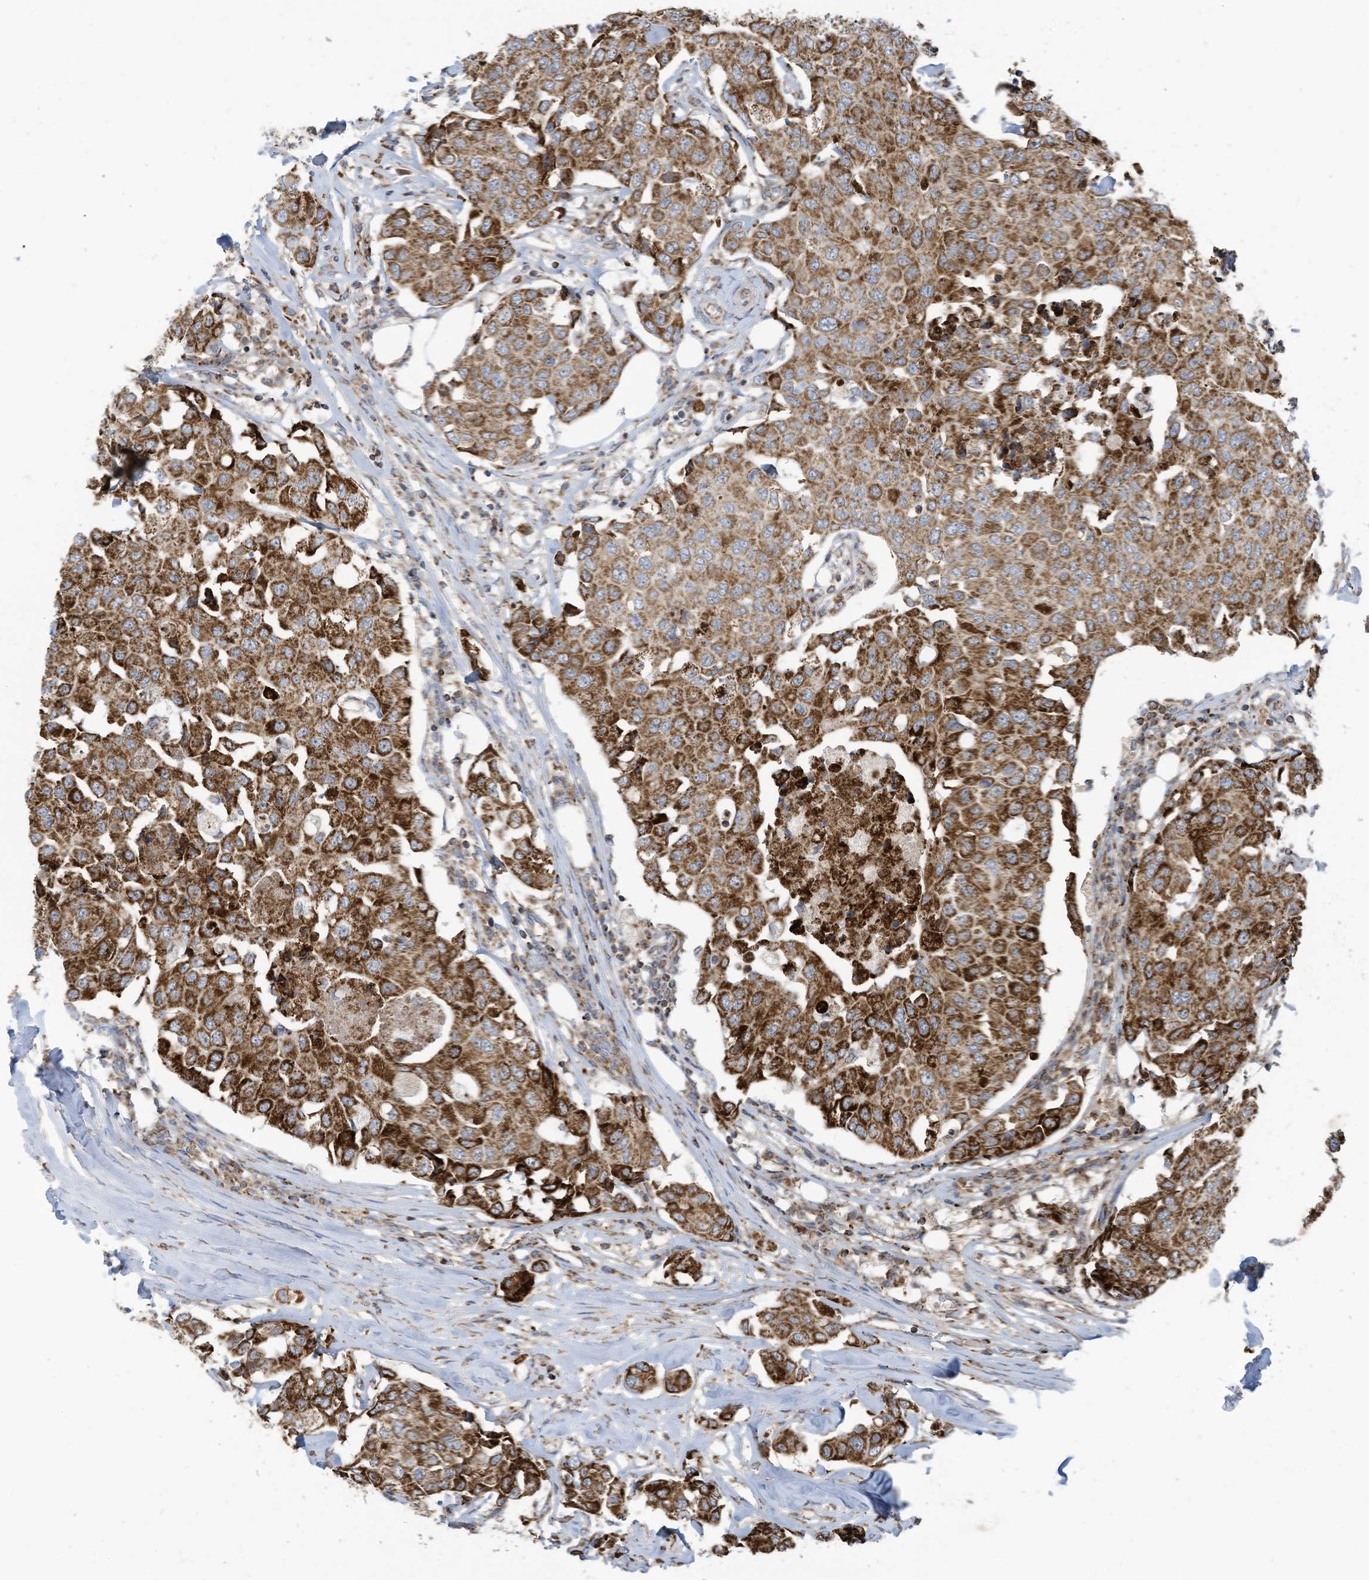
{"staining": {"intensity": "strong", "quantity": ">75%", "location": "cytoplasmic/membranous"}, "tissue": "breast cancer", "cell_type": "Tumor cells", "image_type": "cancer", "snomed": [{"axis": "morphology", "description": "Duct carcinoma"}, {"axis": "topography", "description": "Breast"}], "caption": "High-magnification brightfield microscopy of breast cancer (infiltrating ductal carcinoma) stained with DAB (3,3'-diaminobenzidine) (brown) and counterstained with hematoxylin (blue). tumor cells exhibit strong cytoplasmic/membranous expression is seen in approximately>75% of cells.", "gene": "COX10", "patient": {"sex": "female", "age": 80}}